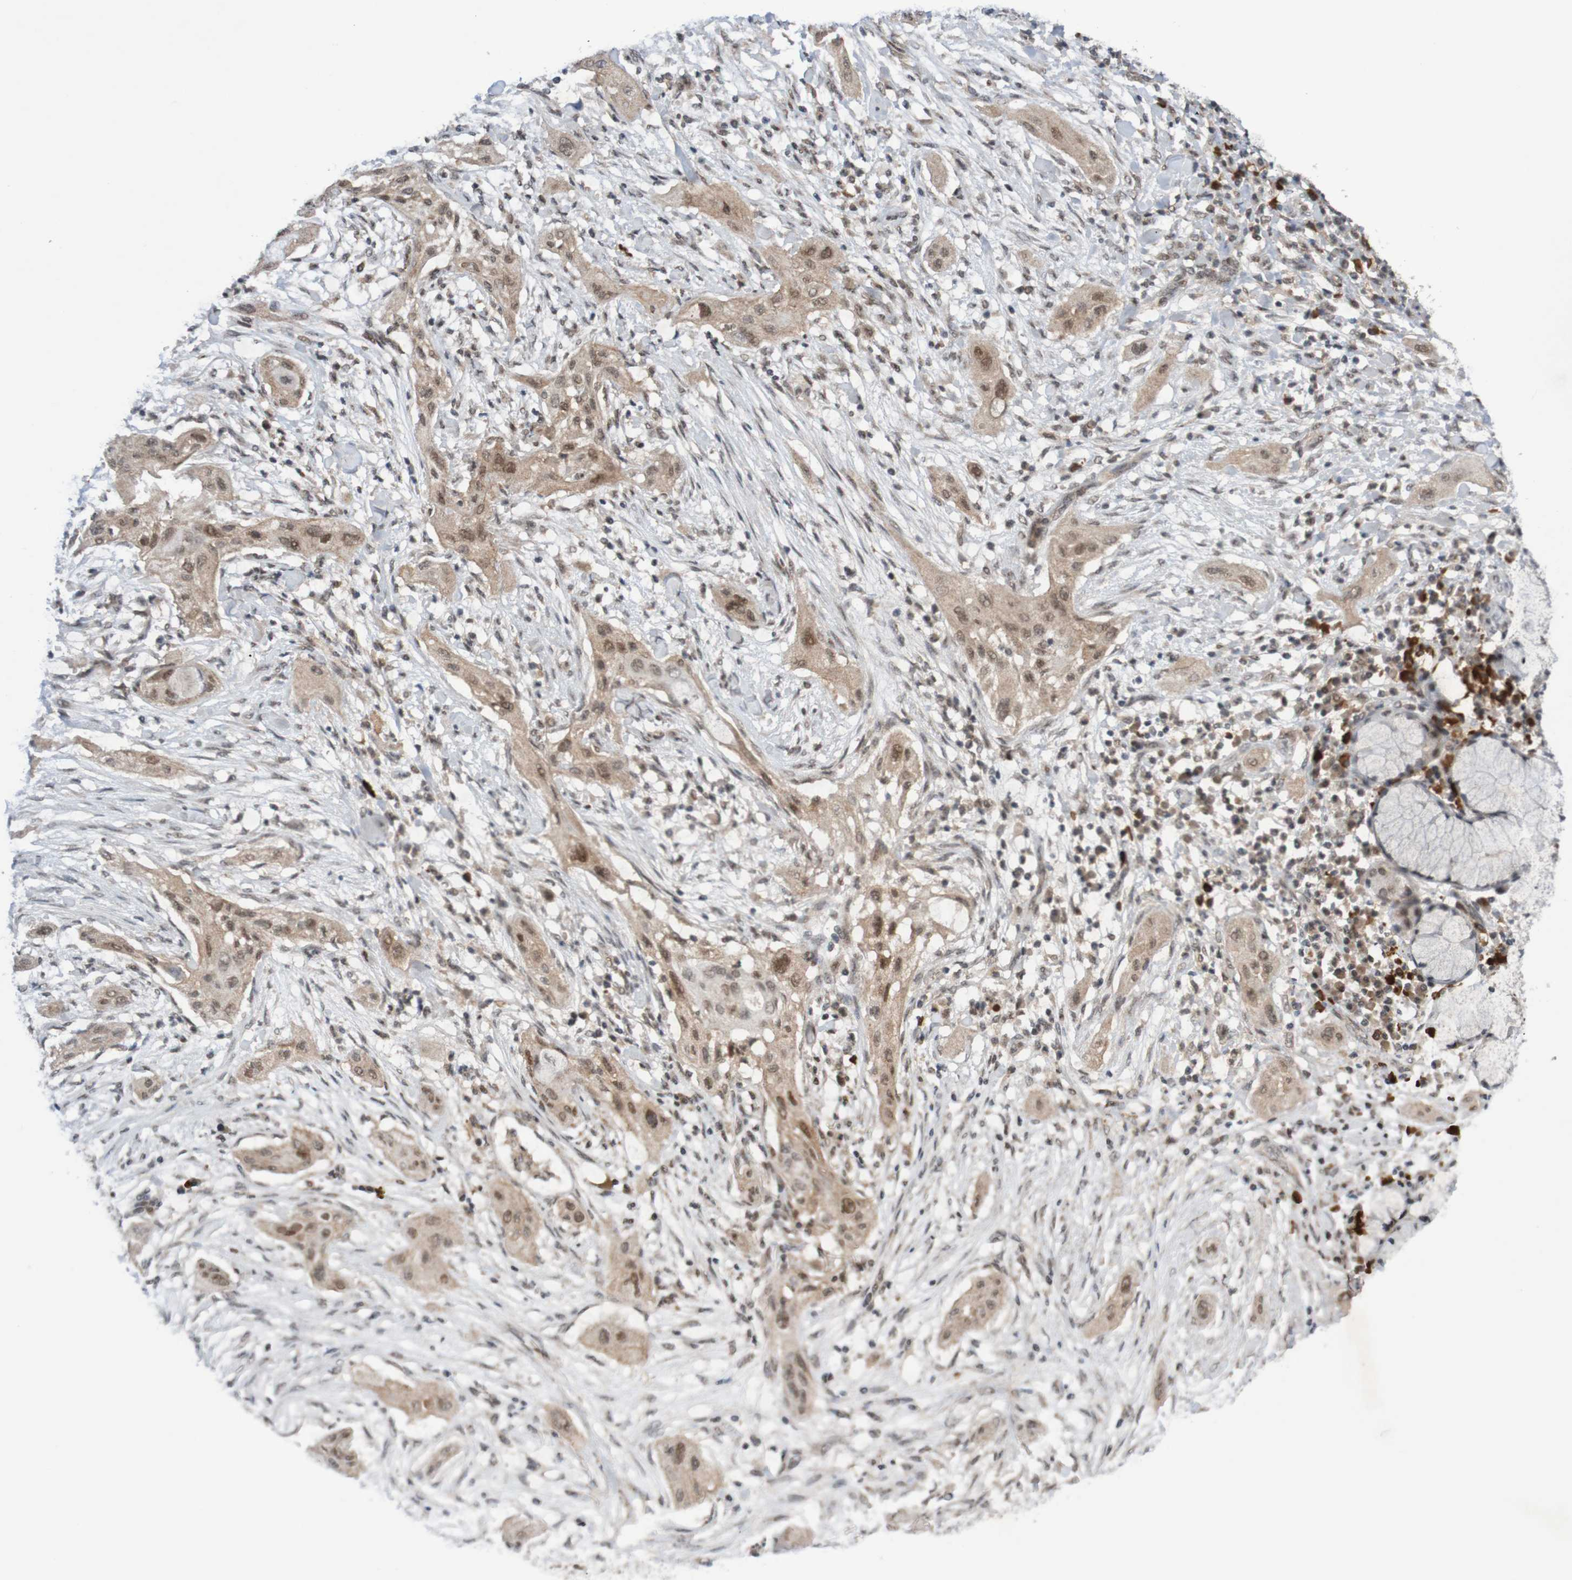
{"staining": {"intensity": "weak", "quantity": ">75%", "location": "cytoplasmic/membranous,nuclear"}, "tissue": "lung cancer", "cell_type": "Tumor cells", "image_type": "cancer", "snomed": [{"axis": "morphology", "description": "Squamous cell carcinoma, NOS"}, {"axis": "topography", "description": "Lung"}], "caption": "Protein expression analysis of human squamous cell carcinoma (lung) reveals weak cytoplasmic/membranous and nuclear staining in approximately >75% of tumor cells.", "gene": "ITLN1", "patient": {"sex": "female", "age": 47}}